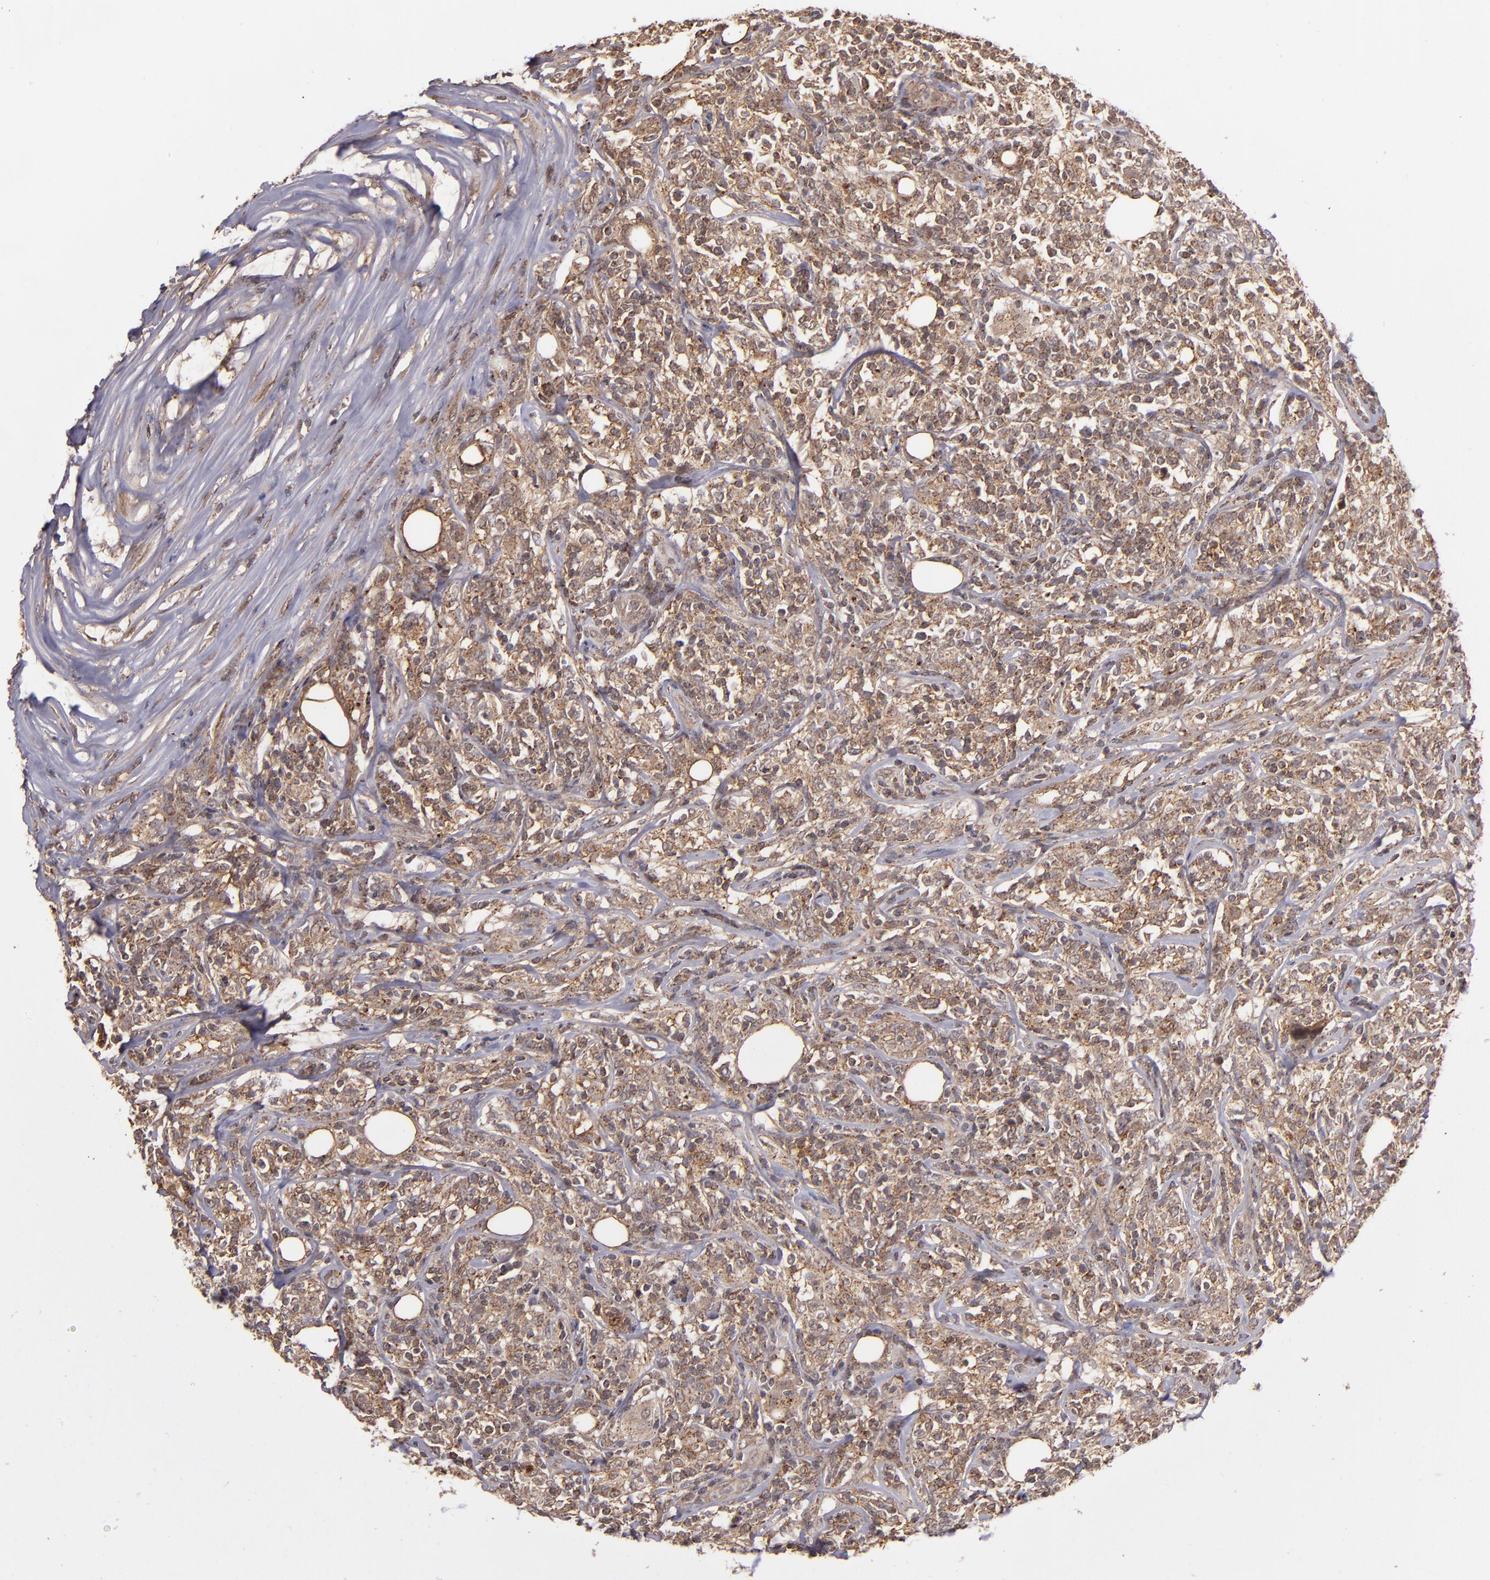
{"staining": {"intensity": "moderate", "quantity": ">75%", "location": "cytoplasmic/membranous"}, "tissue": "lymphoma", "cell_type": "Tumor cells", "image_type": "cancer", "snomed": [{"axis": "morphology", "description": "Malignant lymphoma, non-Hodgkin's type, High grade"}, {"axis": "topography", "description": "Lymph node"}], "caption": "About >75% of tumor cells in human high-grade malignant lymphoma, non-Hodgkin's type display moderate cytoplasmic/membranous protein expression as visualized by brown immunohistochemical staining.", "gene": "ZFYVE1", "patient": {"sex": "female", "age": 84}}